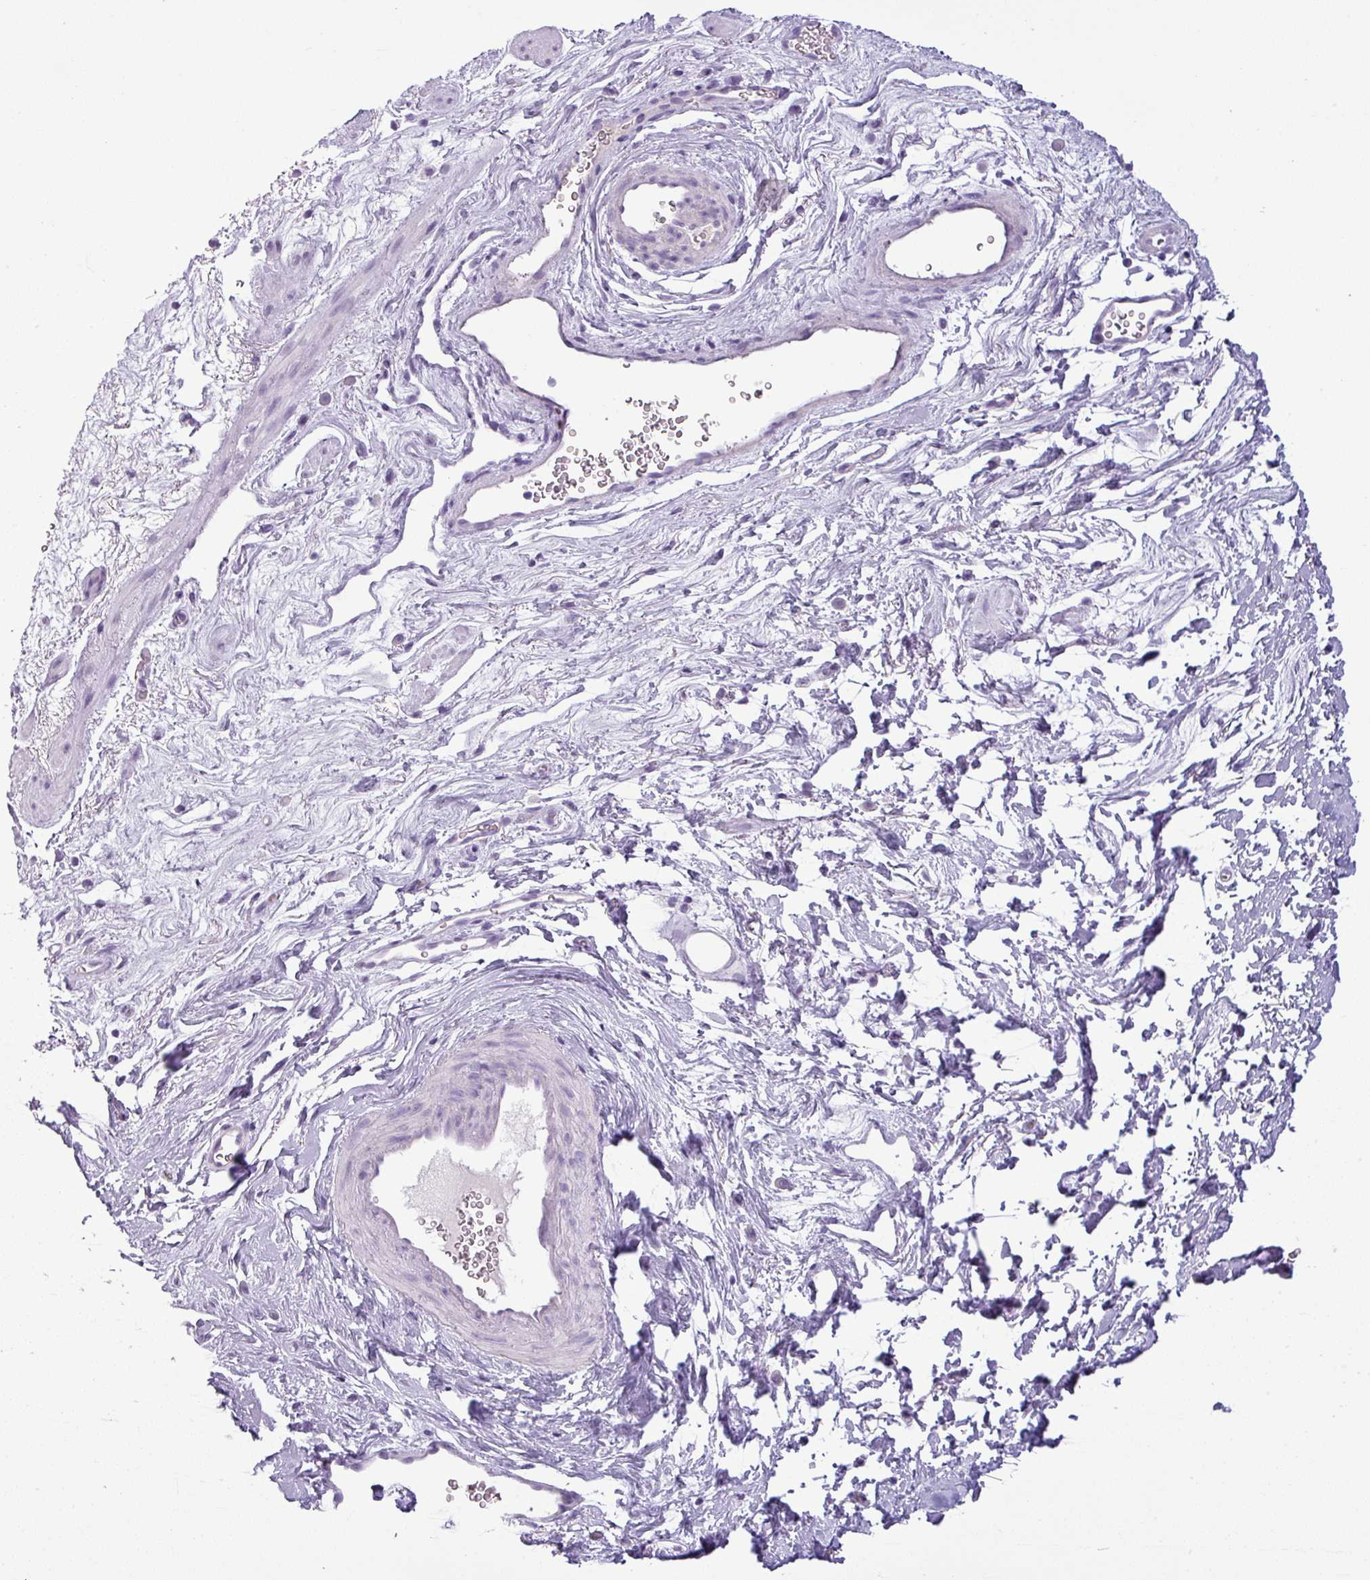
{"staining": {"intensity": "negative", "quantity": "none", "location": "none"}, "tissue": "smooth muscle", "cell_type": "Smooth muscle cells", "image_type": "normal", "snomed": [{"axis": "morphology", "description": "Normal tissue, NOS"}, {"axis": "topography", "description": "Smooth muscle"}, {"axis": "topography", "description": "Peripheral nerve tissue"}], "caption": "Smooth muscle cells show no significant expression in normal smooth muscle. (Brightfield microscopy of DAB immunohistochemistry (IHC) at high magnification).", "gene": "CDH16", "patient": {"sex": "male", "age": 69}}